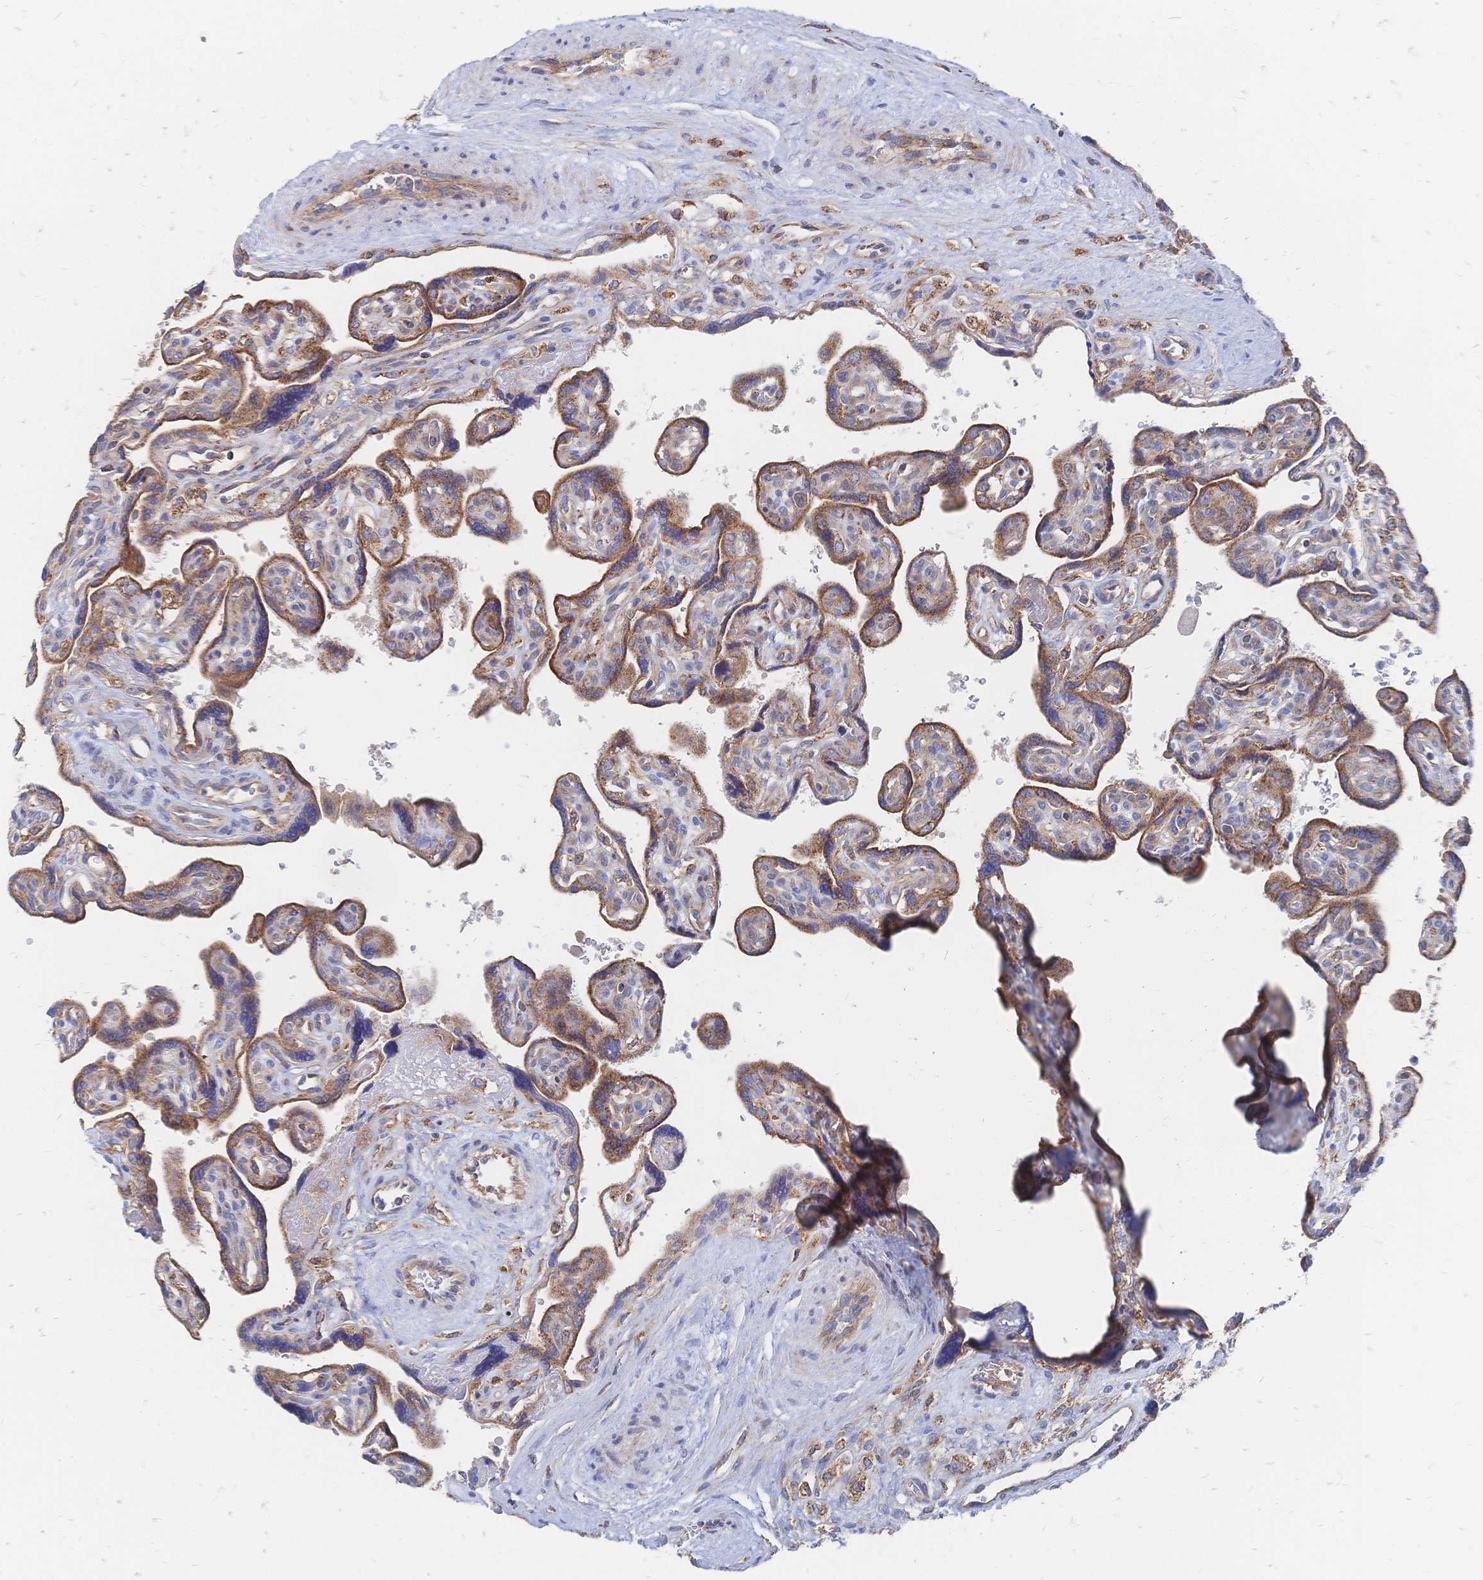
{"staining": {"intensity": "strong", "quantity": ">75%", "location": "cytoplasmic/membranous"}, "tissue": "placenta", "cell_type": "Decidual cells", "image_type": "normal", "snomed": [{"axis": "morphology", "description": "Normal tissue, NOS"}, {"axis": "topography", "description": "Placenta"}], "caption": "IHC histopathology image of normal placenta stained for a protein (brown), which demonstrates high levels of strong cytoplasmic/membranous staining in approximately >75% of decidual cells.", "gene": "SORBS1", "patient": {"sex": "female", "age": 39}}